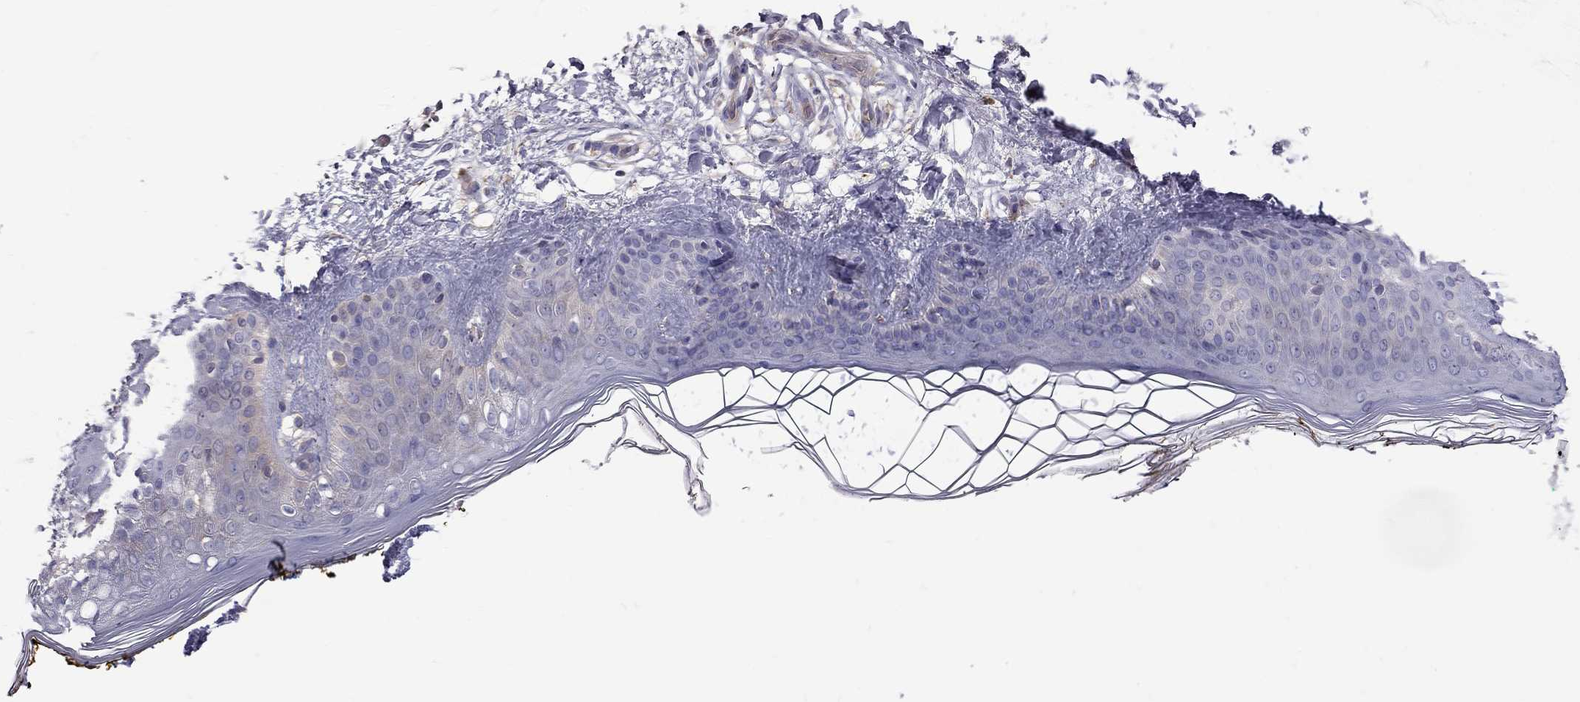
{"staining": {"intensity": "negative", "quantity": "none", "location": "none"}, "tissue": "skin", "cell_type": "Fibroblasts", "image_type": "normal", "snomed": [{"axis": "morphology", "description": "Normal tissue, NOS"}, {"axis": "topography", "description": "Skin"}], "caption": "The histopathology image displays no significant expression in fibroblasts of skin.", "gene": "EIF4E3", "patient": {"sex": "female", "age": 34}}